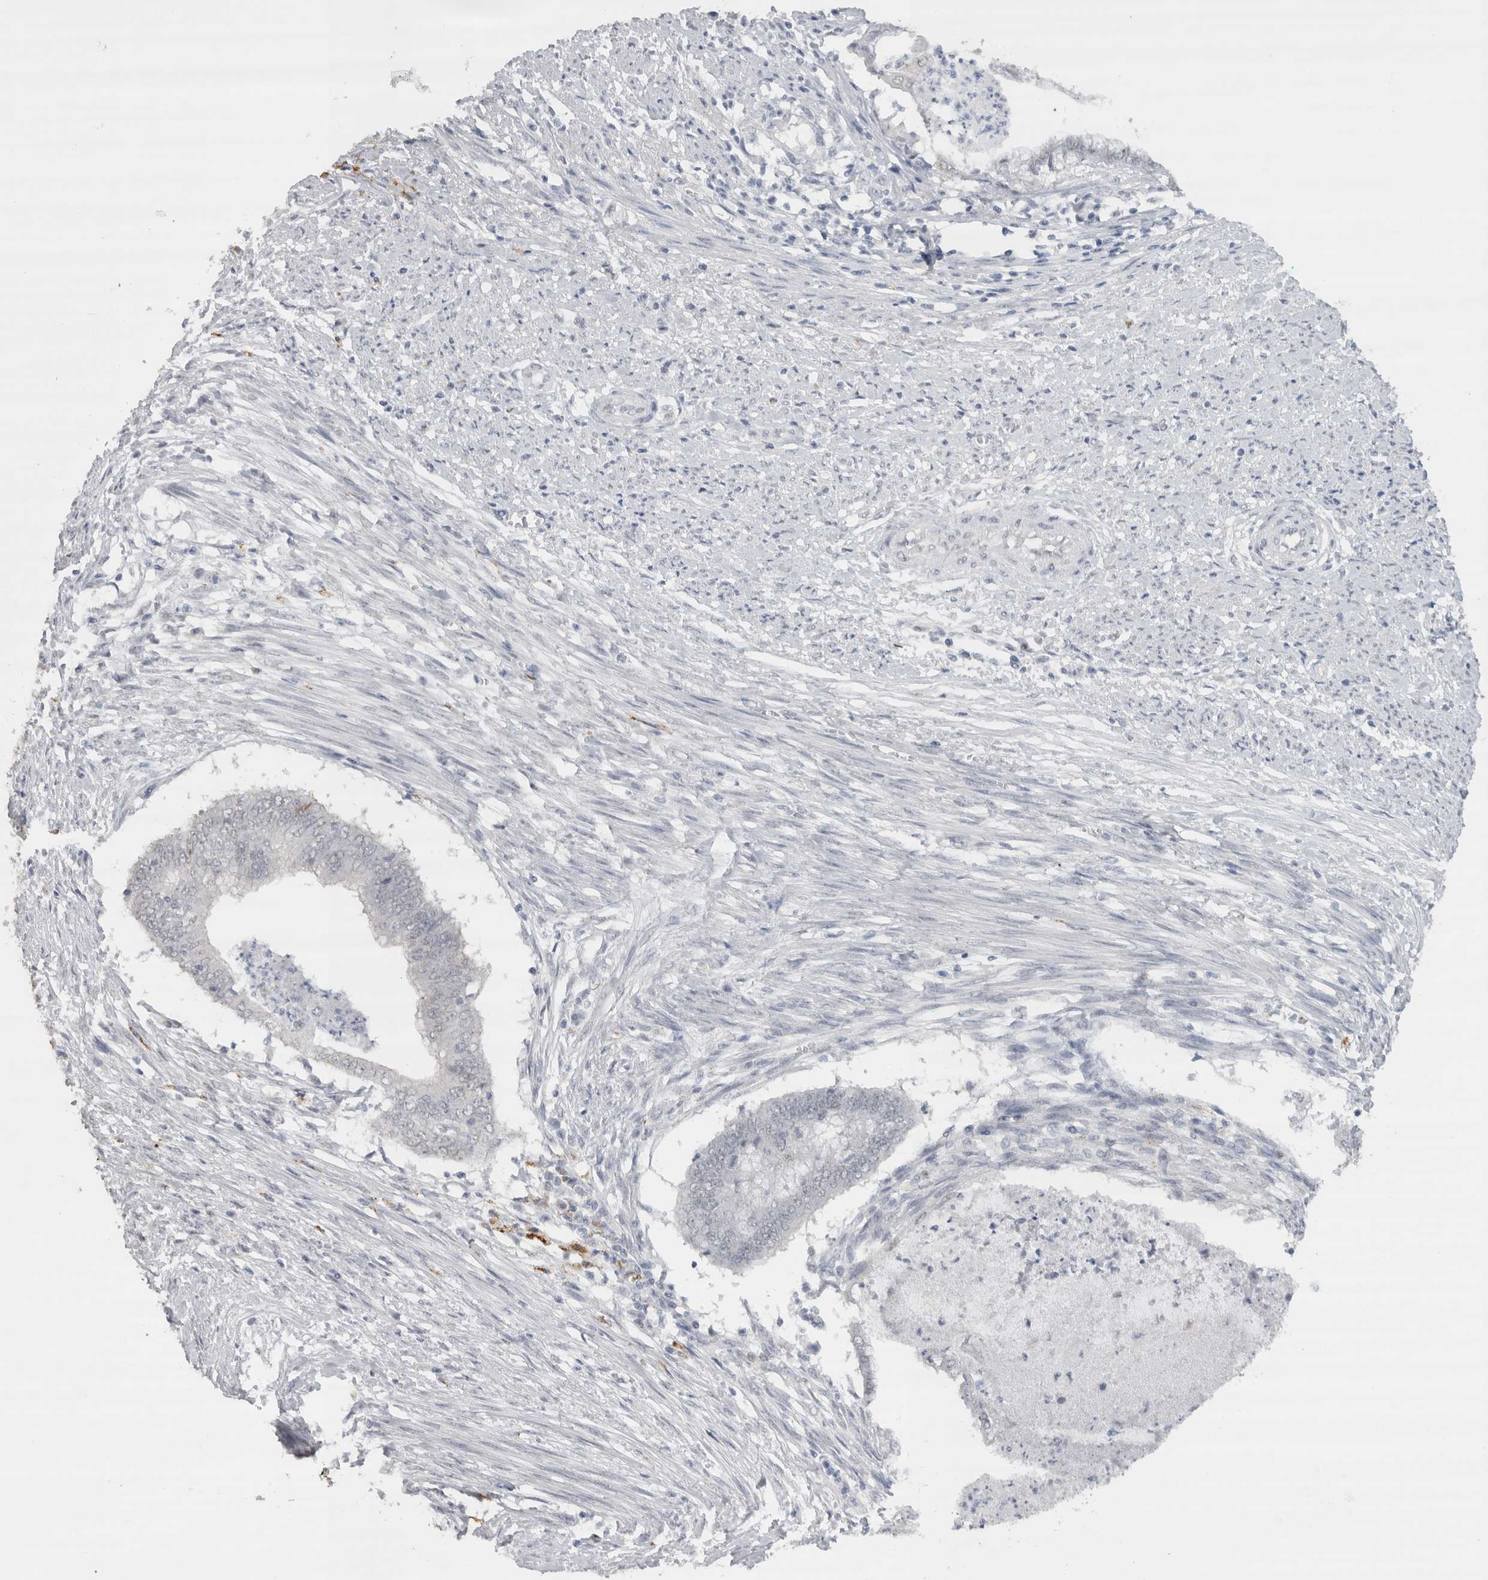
{"staining": {"intensity": "negative", "quantity": "none", "location": "none"}, "tissue": "endometrial cancer", "cell_type": "Tumor cells", "image_type": "cancer", "snomed": [{"axis": "morphology", "description": "Necrosis, NOS"}, {"axis": "morphology", "description": "Adenocarcinoma, NOS"}, {"axis": "topography", "description": "Endometrium"}], "caption": "IHC image of neoplastic tissue: human endometrial adenocarcinoma stained with DAB shows no significant protein staining in tumor cells. (Brightfield microscopy of DAB immunohistochemistry (IHC) at high magnification).", "gene": "CDH17", "patient": {"sex": "female", "age": 79}}